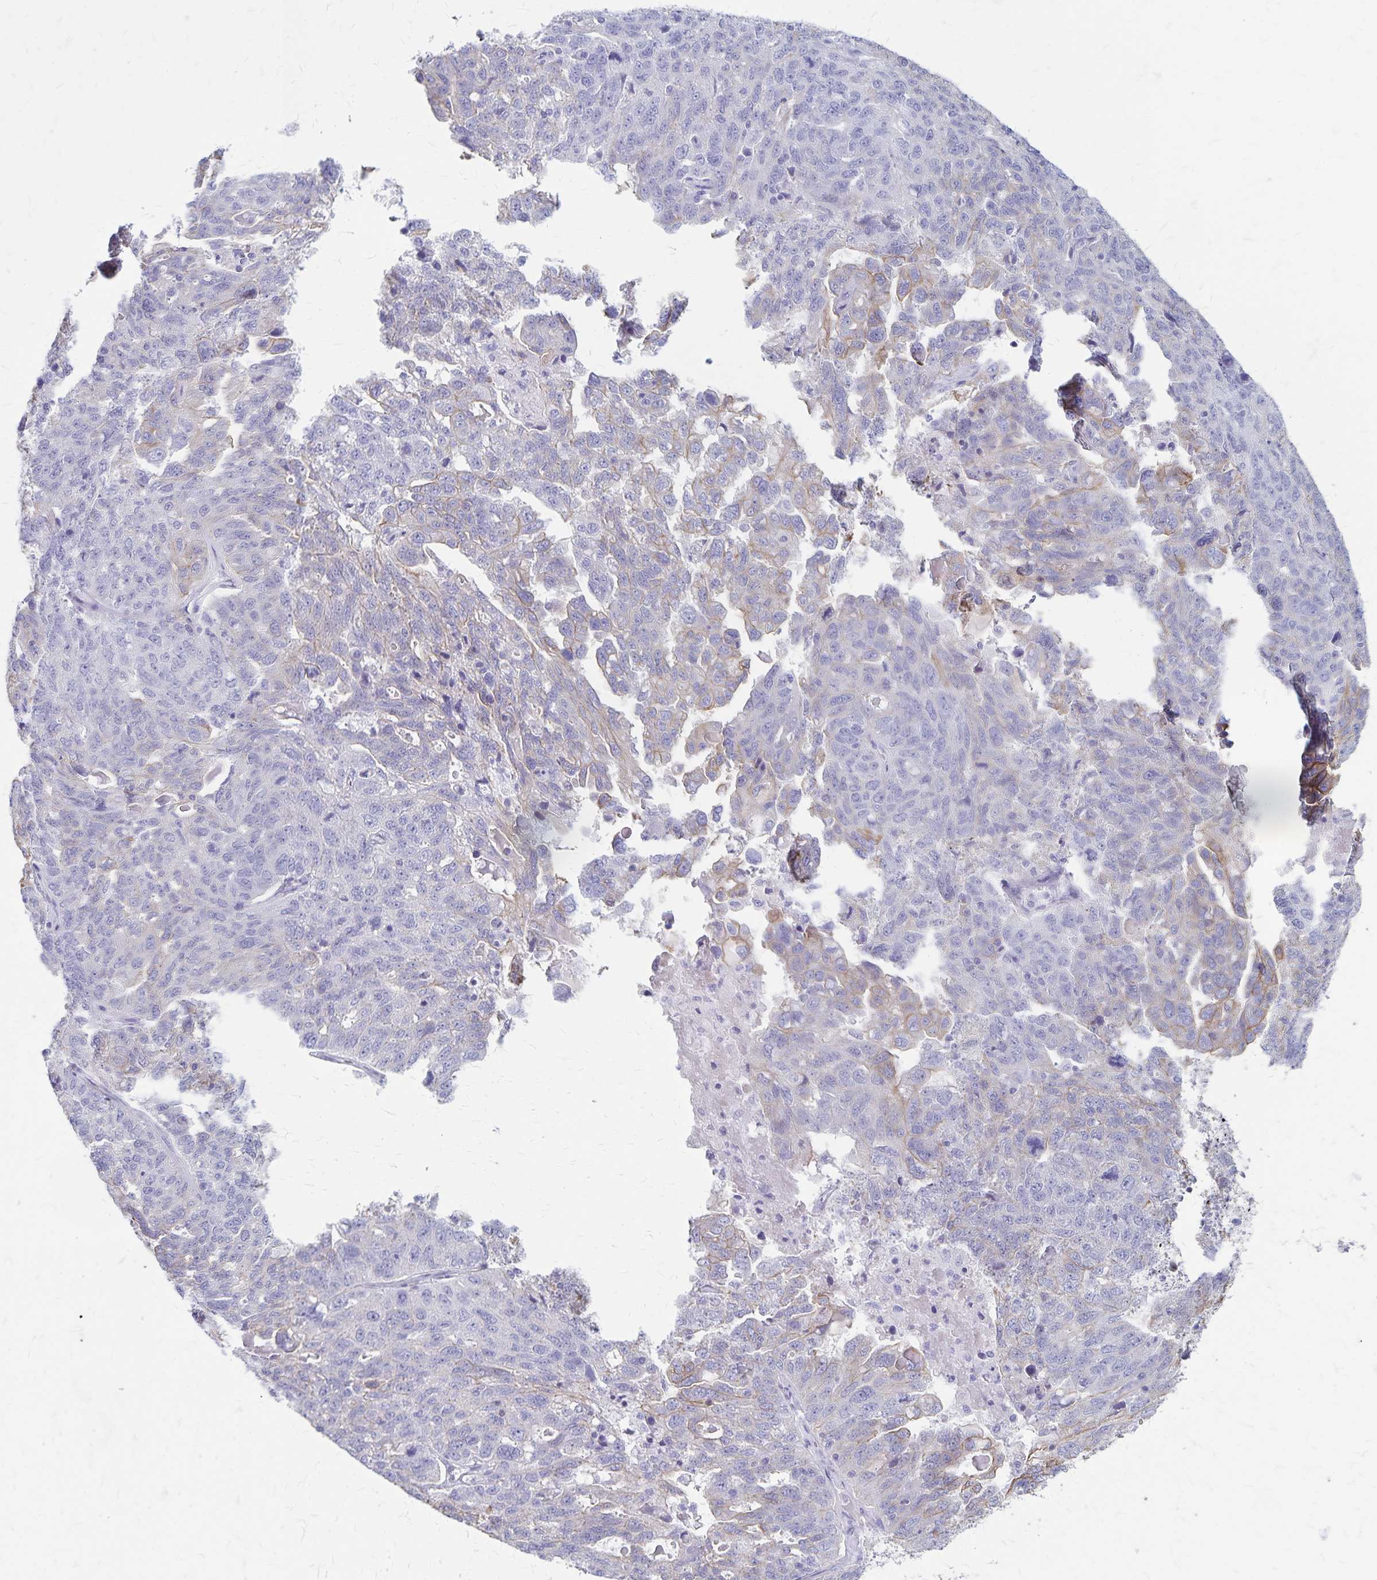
{"staining": {"intensity": "negative", "quantity": "none", "location": "none"}, "tissue": "ovarian cancer", "cell_type": "Tumor cells", "image_type": "cancer", "snomed": [{"axis": "morphology", "description": "Cystadenocarcinoma, serous, NOS"}, {"axis": "topography", "description": "Ovary"}], "caption": "An immunohistochemistry (IHC) histopathology image of serous cystadenocarcinoma (ovarian) is shown. There is no staining in tumor cells of serous cystadenocarcinoma (ovarian).", "gene": "GPBAR1", "patient": {"sex": "female", "age": 71}}